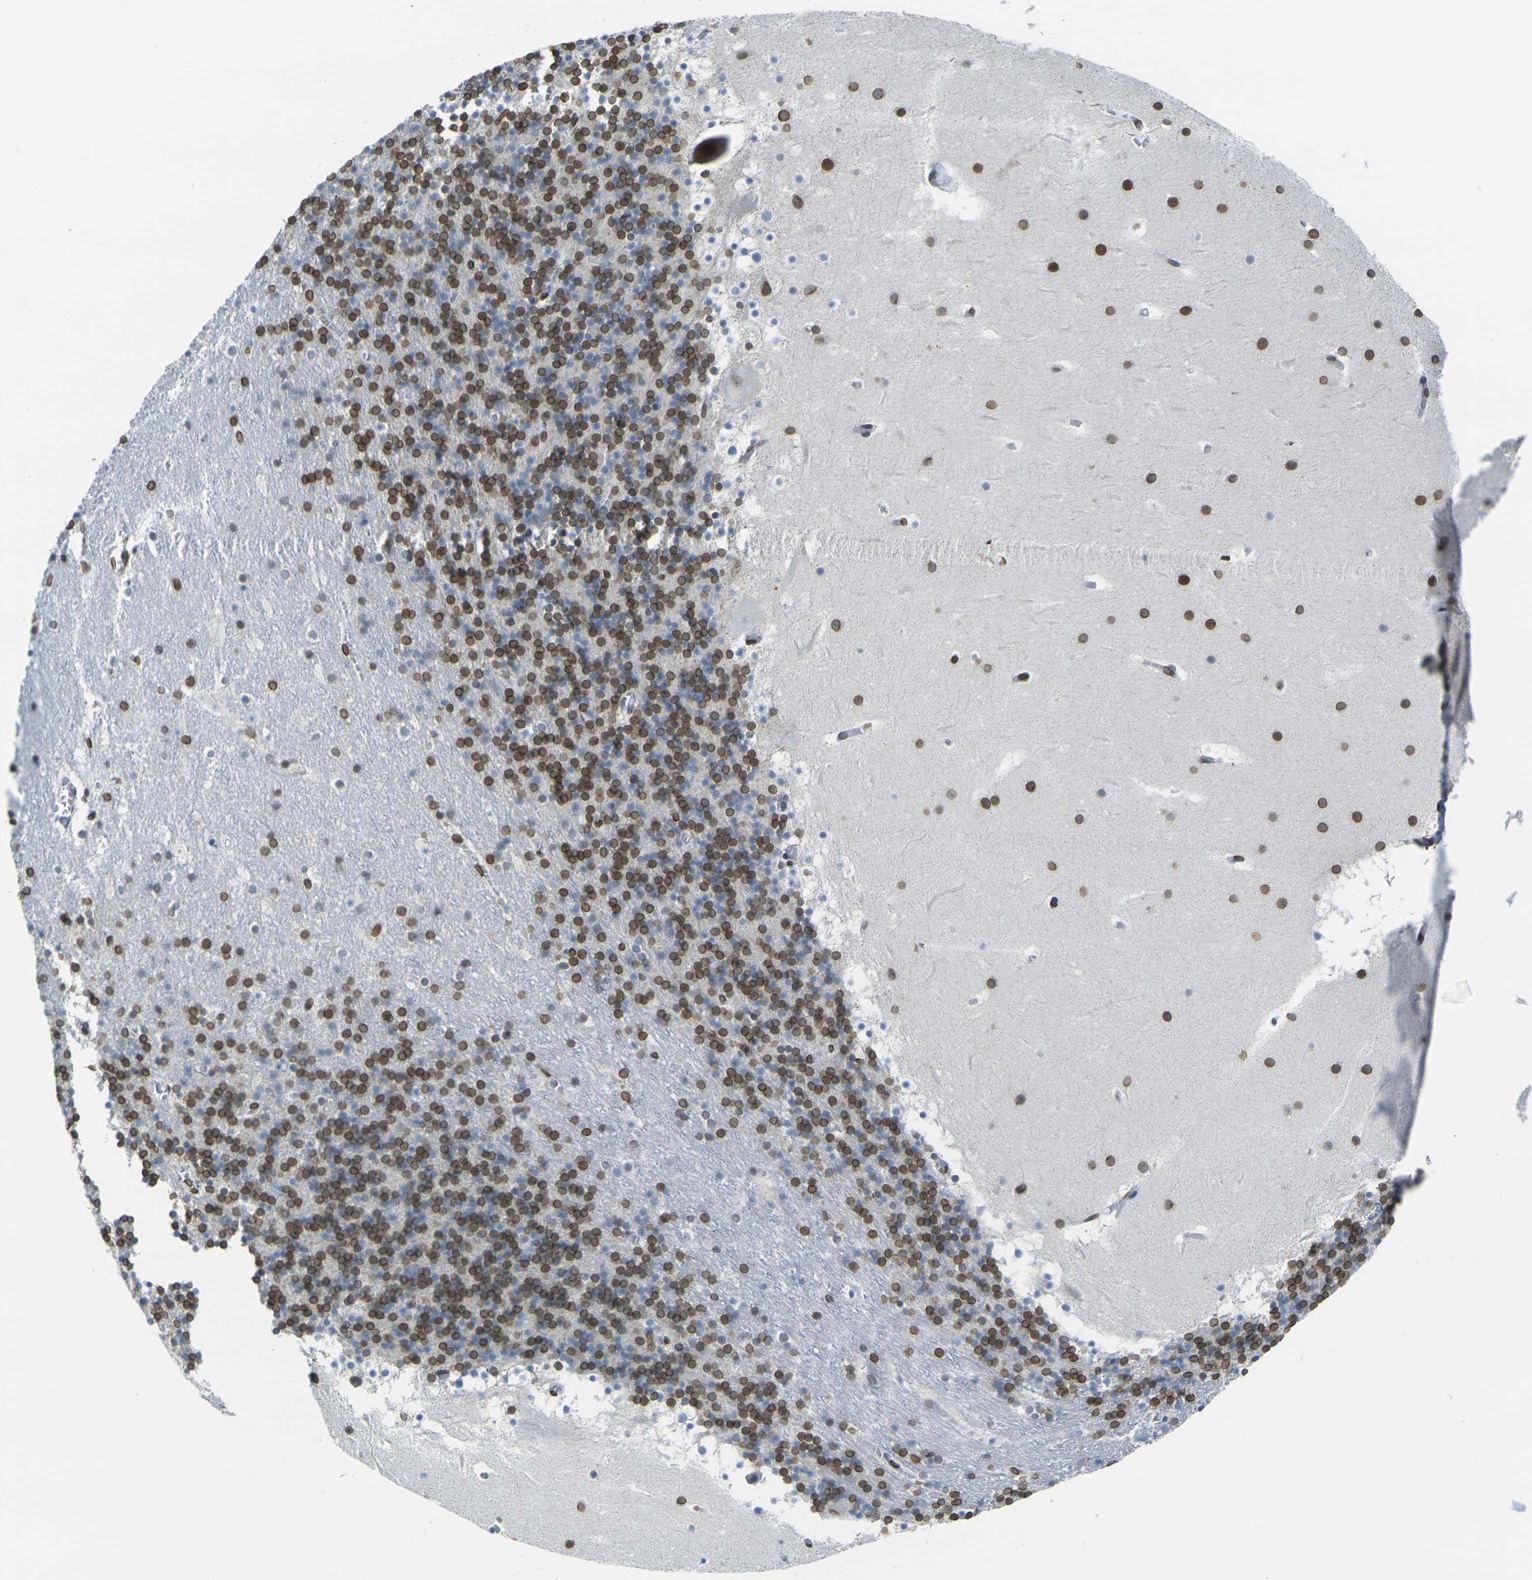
{"staining": {"intensity": "moderate", "quantity": "25%-75%", "location": "cytoplasmic/membranous,nuclear"}, "tissue": "cerebellum", "cell_type": "Cells in granular layer", "image_type": "normal", "snomed": [{"axis": "morphology", "description": "Normal tissue, NOS"}, {"axis": "topography", "description": "Cerebellum"}], "caption": "A brown stain highlights moderate cytoplasmic/membranous,nuclear staining of a protein in cells in granular layer of benign human cerebellum.", "gene": "BRDT", "patient": {"sex": "male", "age": 45}}